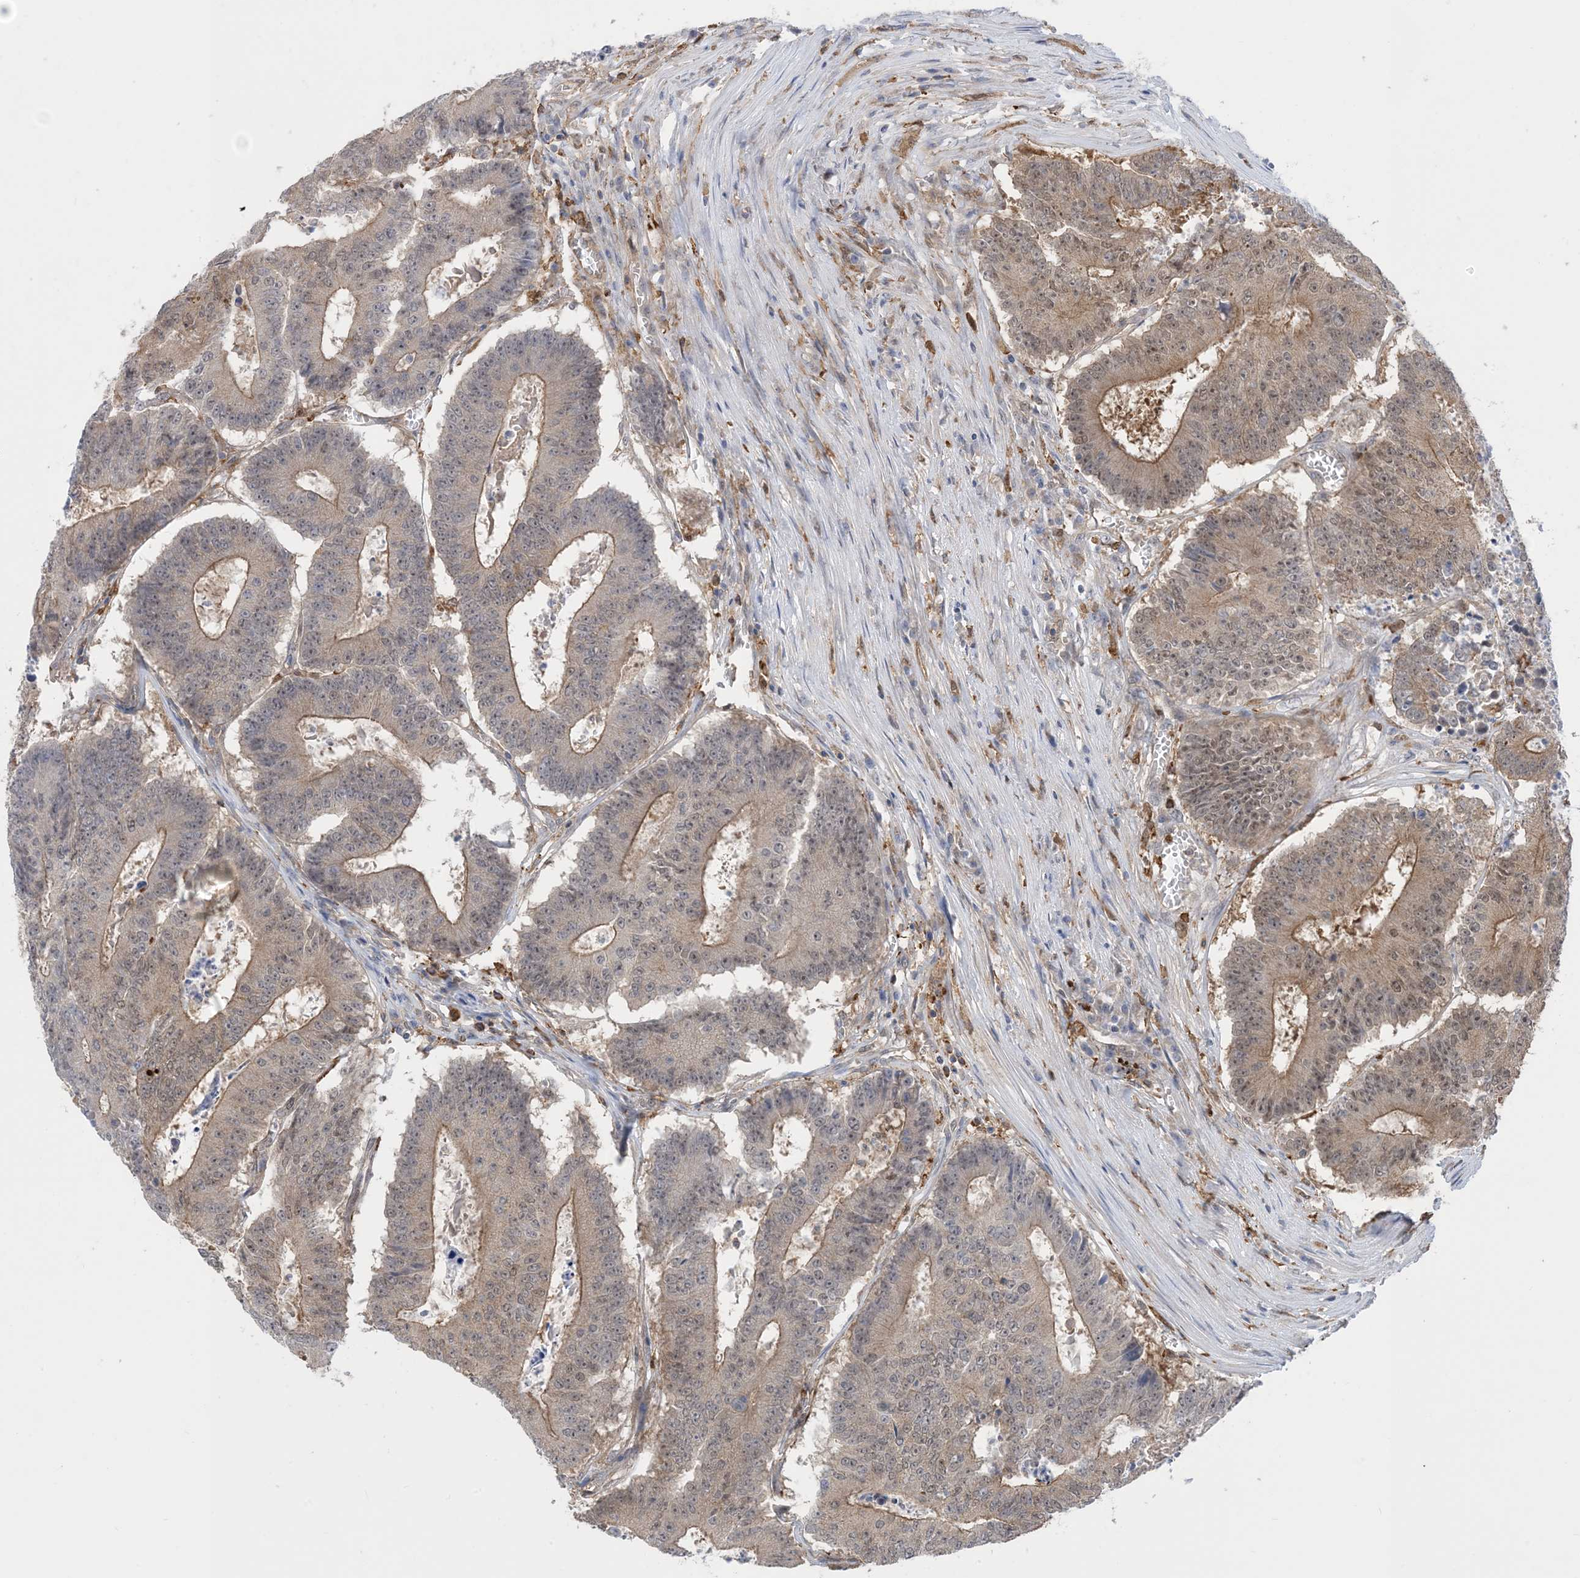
{"staining": {"intensity": "weak", "quantity": ">75%", "location": "cytoplasmic/membranous"}, "tissue": "colorectal cancer", "cell_type": "Tumor cells", "image_type": "cancer", "snomed": [{"axis": "morphology", "description": "Adenocarcinoma, NOS"}, {"axis": "topography", "description": "Colon"}], "caption": "A low amount of weak cytoplasmic/membranous staining is present in approximately >75% of tumor cells in adenocarcinoma (colorectal) tissue.", "gene": "HS1BP3", "patient": {"sex": "male", "age": 87}}